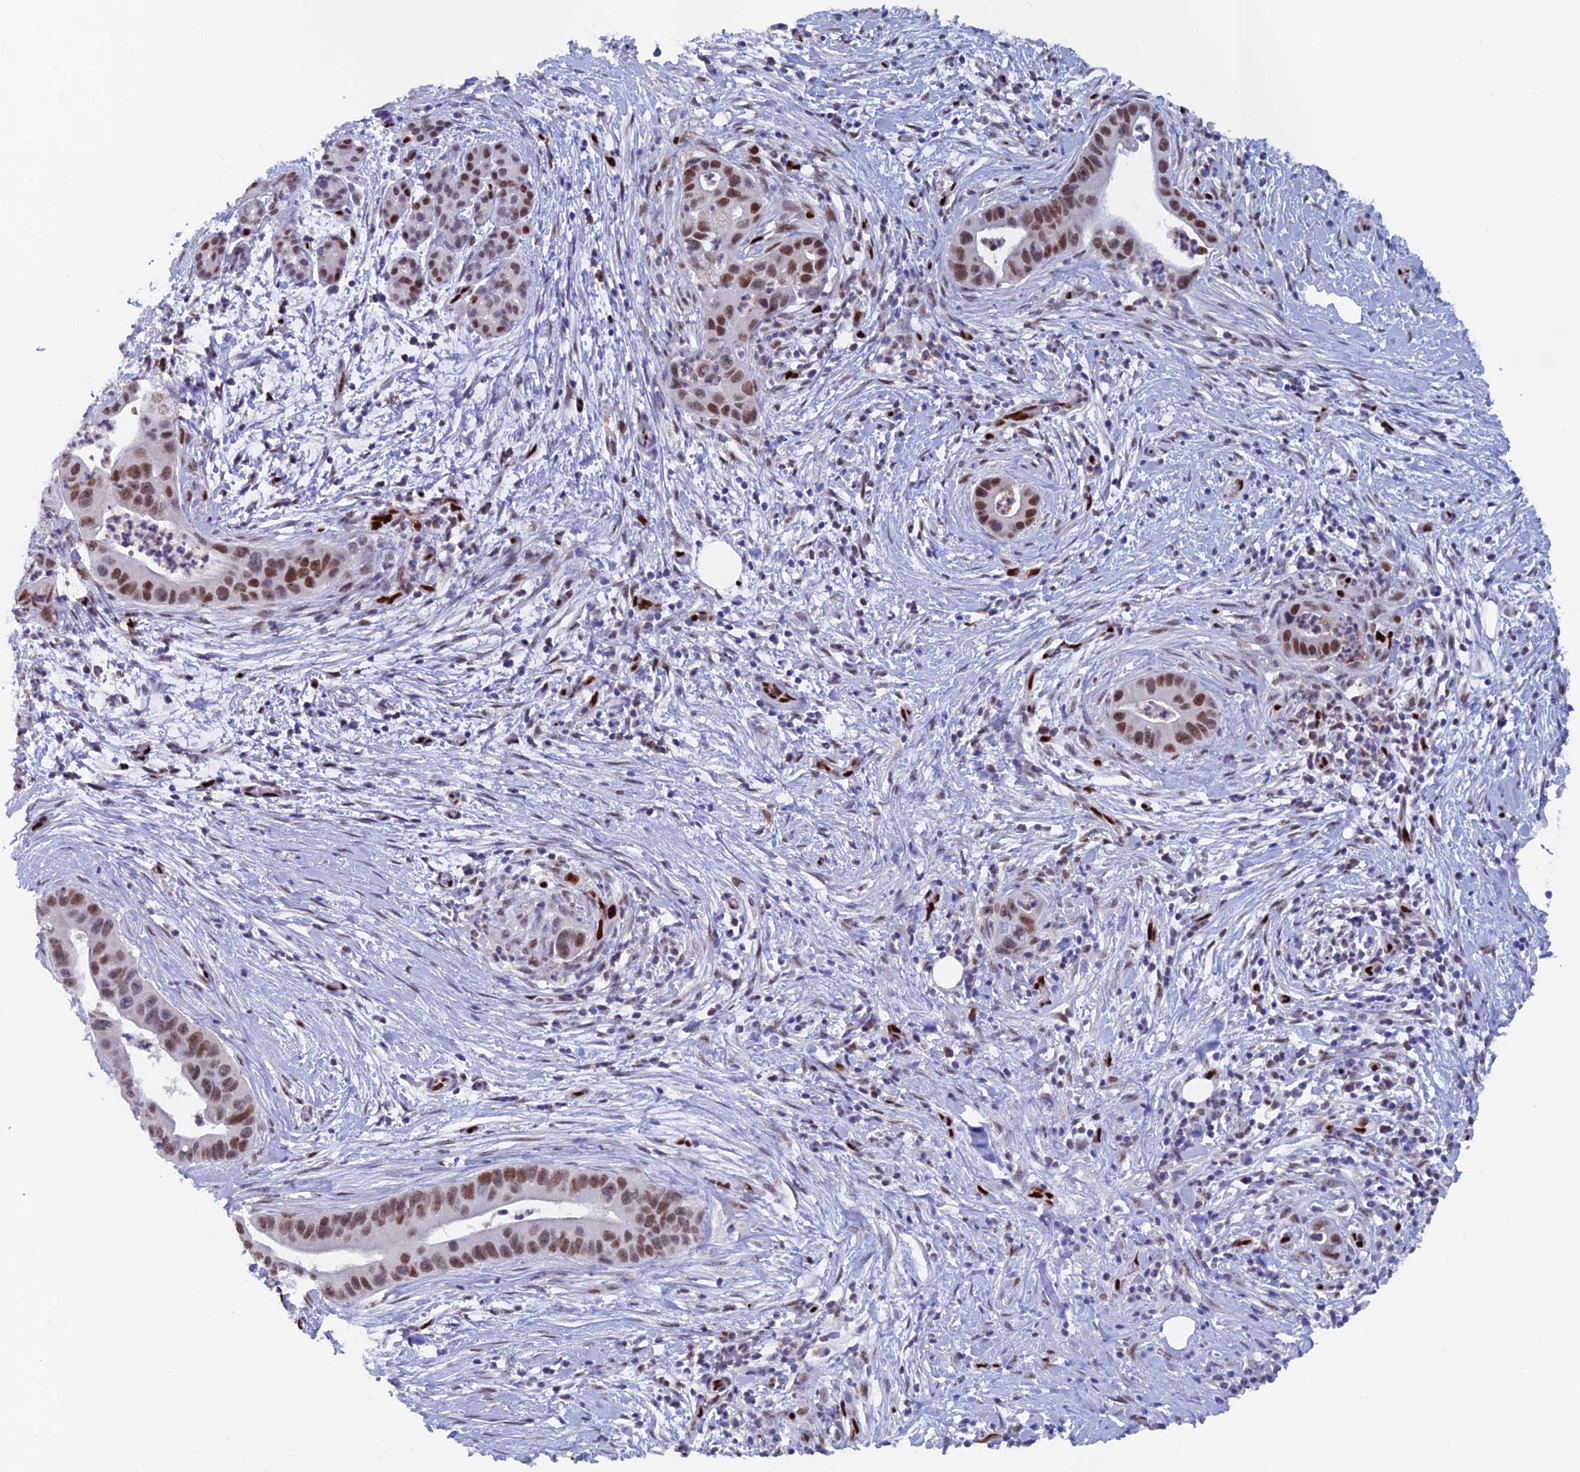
{"staining": {"intensity": "moderate", "quantity": ">75%", "location": "nuclear"}, "tissue": "pancreatic cancer", "cell_type": "Tumor cells", "image_type": "cancer", "snomed": [{"axis": "morphology", "description": "Adenocarcinoma, NOS"}, {"axis": "topography", "description": "Pancreas"}], "caption": "High-power microscopy captured an immunohistochemistry photomicrograph of pancreatic adenocarcinoma, revealing moderate nuclear staining in about >75% of tumor cells.", "gene": "NOL4L", "patient": {"sex": "male", "age": 73}}